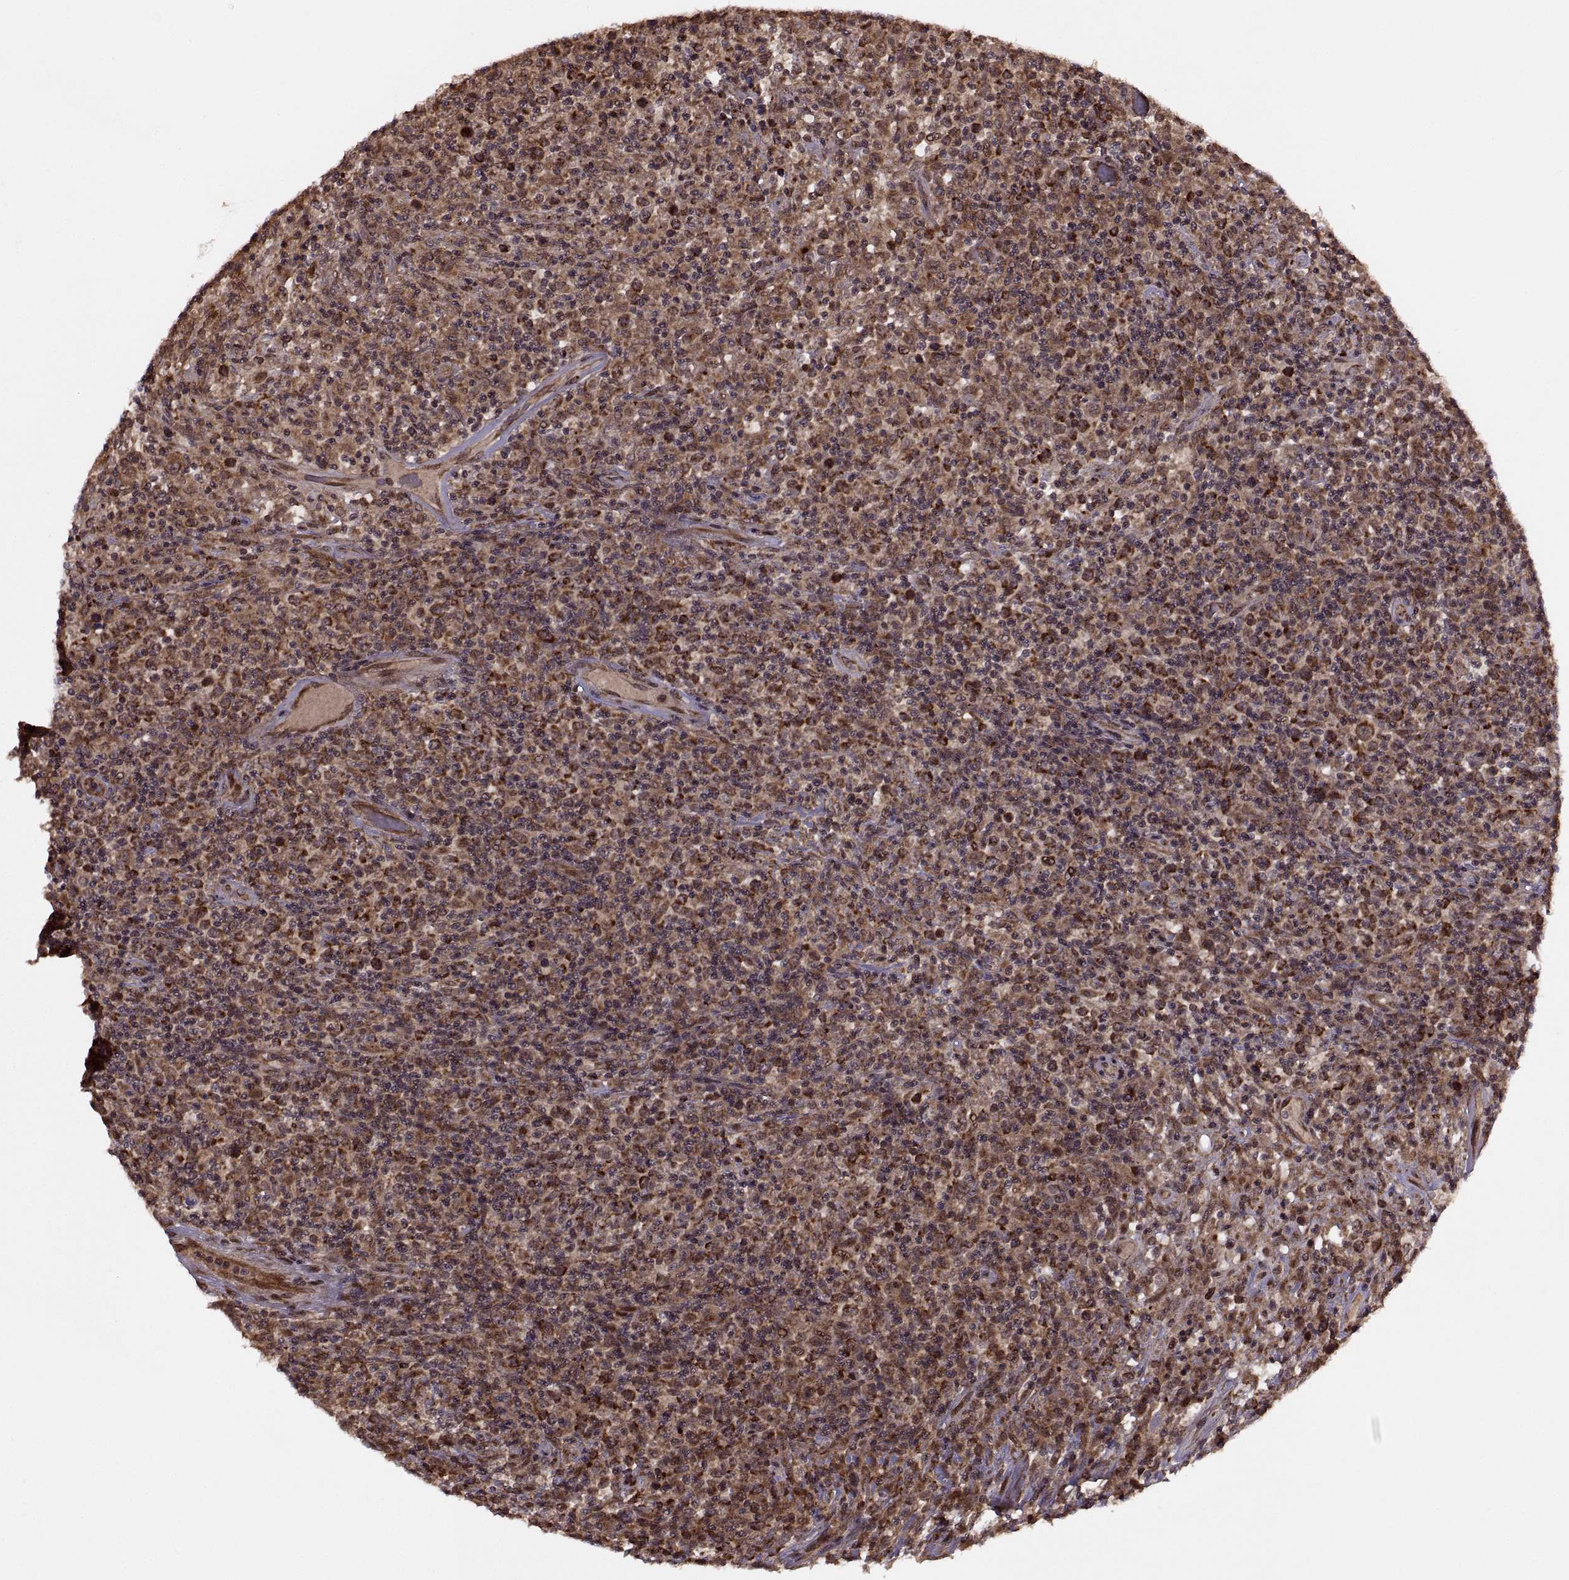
{"staining": {"intensity": "moderate", "quantity": ">75%", "location": "cytoplasmic/membranous"}, "tissue": "lymphoma", "cell_type": "Tumor cells", "image_type": "cancer", "snomed": [{"axis": "morphology", "description": "Malignant lymphoma, non-Hodgkin's type, High grade"}, {"axis": "topography", "description": "Lung"}], "caption": "Immunohistochemistry staining of malignant lymphoma, non-Hodgkin's type (high-grade), which shows medium levels of moderate cytoplasmic/membranous expression in approximately >75% of tumor cells indicating moderate cytoplasmic/membranous protein positivity. The staining was performed using DAB (brown) for protein detection and nuclei were counterstained in hematoxylin (blue).", "gene": "PTOV1", "patient": {"sex": "male", "age": 79}}